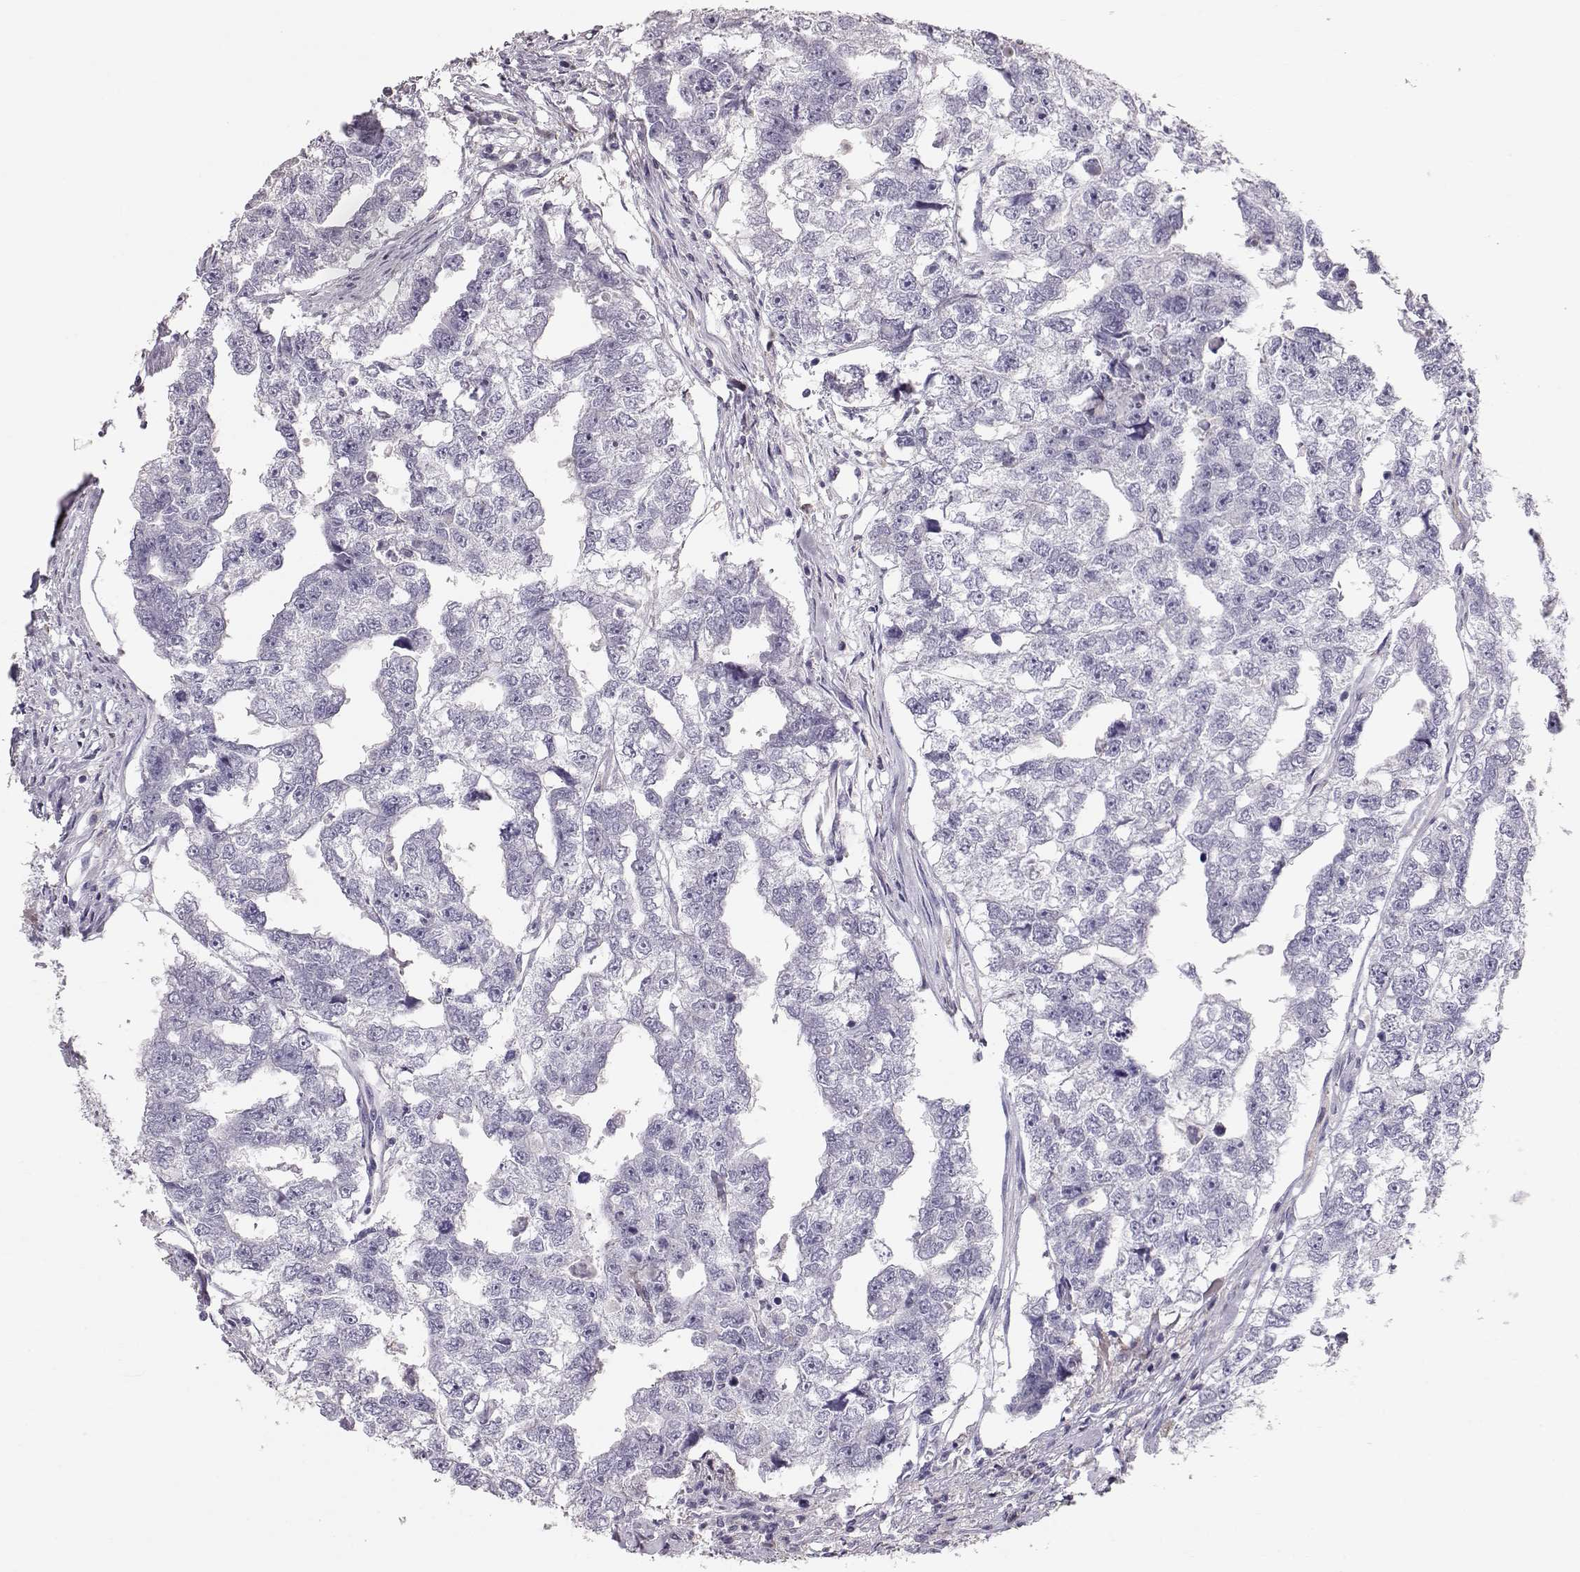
{"staining": {"intensity": "negative", "quantity": "none", "location": "none"}, "tissue": "testis cancer", "cell_type": "Tumor cells", "image_type": "cancer", "snomed": [{"axis": "morphology", "description": "Carcinoma, Embryonal, NOS"}, {"axis": "morphology", "description": "Teratoma, malignant, NOS"}, {"axis": "topography", "description": "Testis"}], "caption": "This is a image of immunohistochemistry staining of testis cancer, which shows no positivity in tumor cells.", "gene": "POU1F1", "patient": {"sex": "male", "age": 44}}